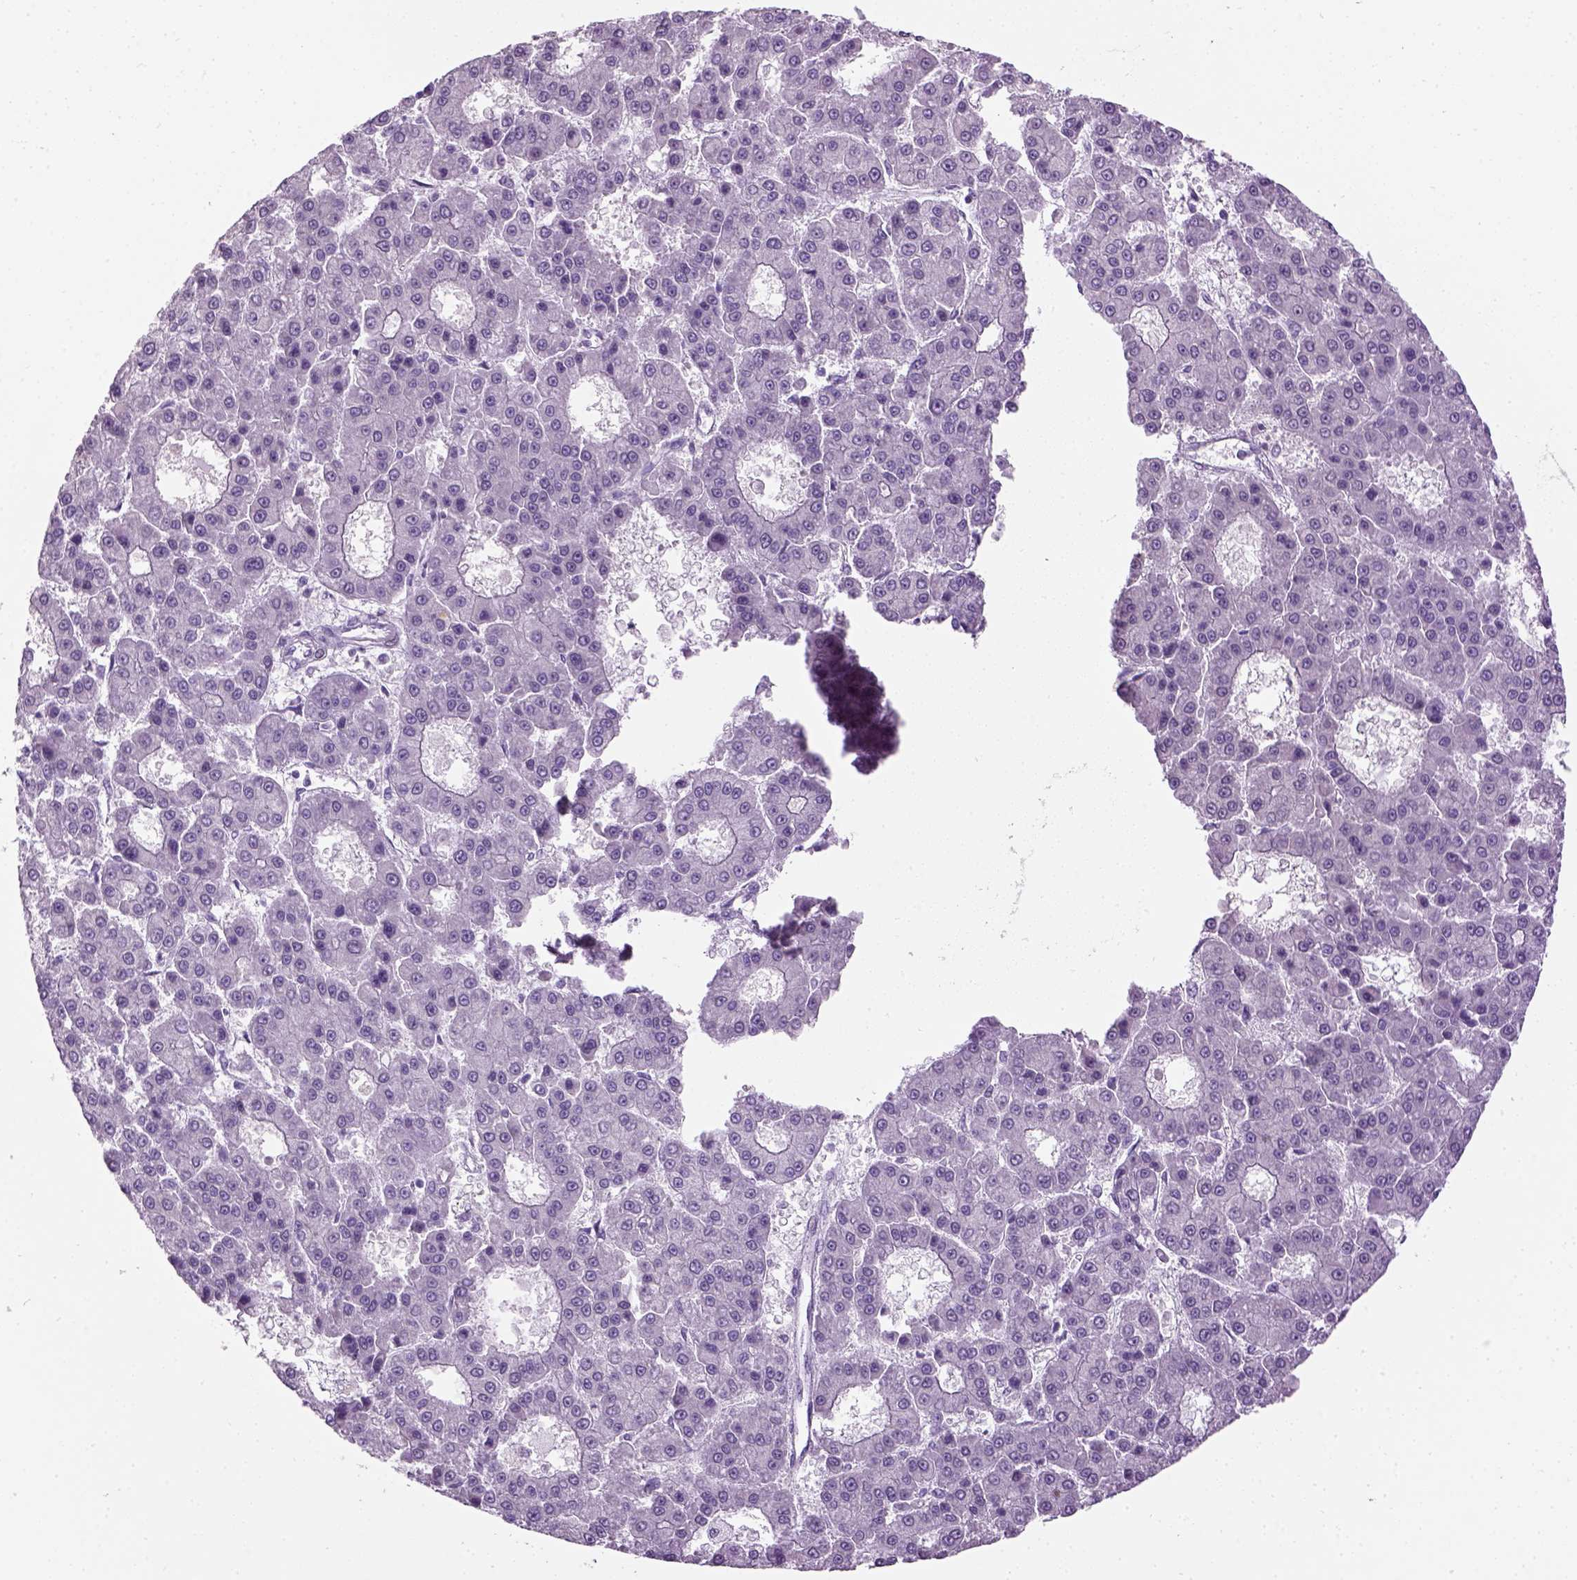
{"staining": {"intensity": "negative", "quantity": "none", "location": "none"}, "tissue": "liver cancer", "cell_type": "Tumor cells", "image_type": "cancer", "snomed": [{"axis": "morphology", "description": "Carcinoma, Hepatocellular, NOS"}, {"axis": "topography", "description": "Liver"}], "caption": "Tumor cells are negative for protein expression in human liver cancer (hepatocellular carcinoma).", "gene": "GABRB2", "patient": {"sex": "male", "age": 70}}